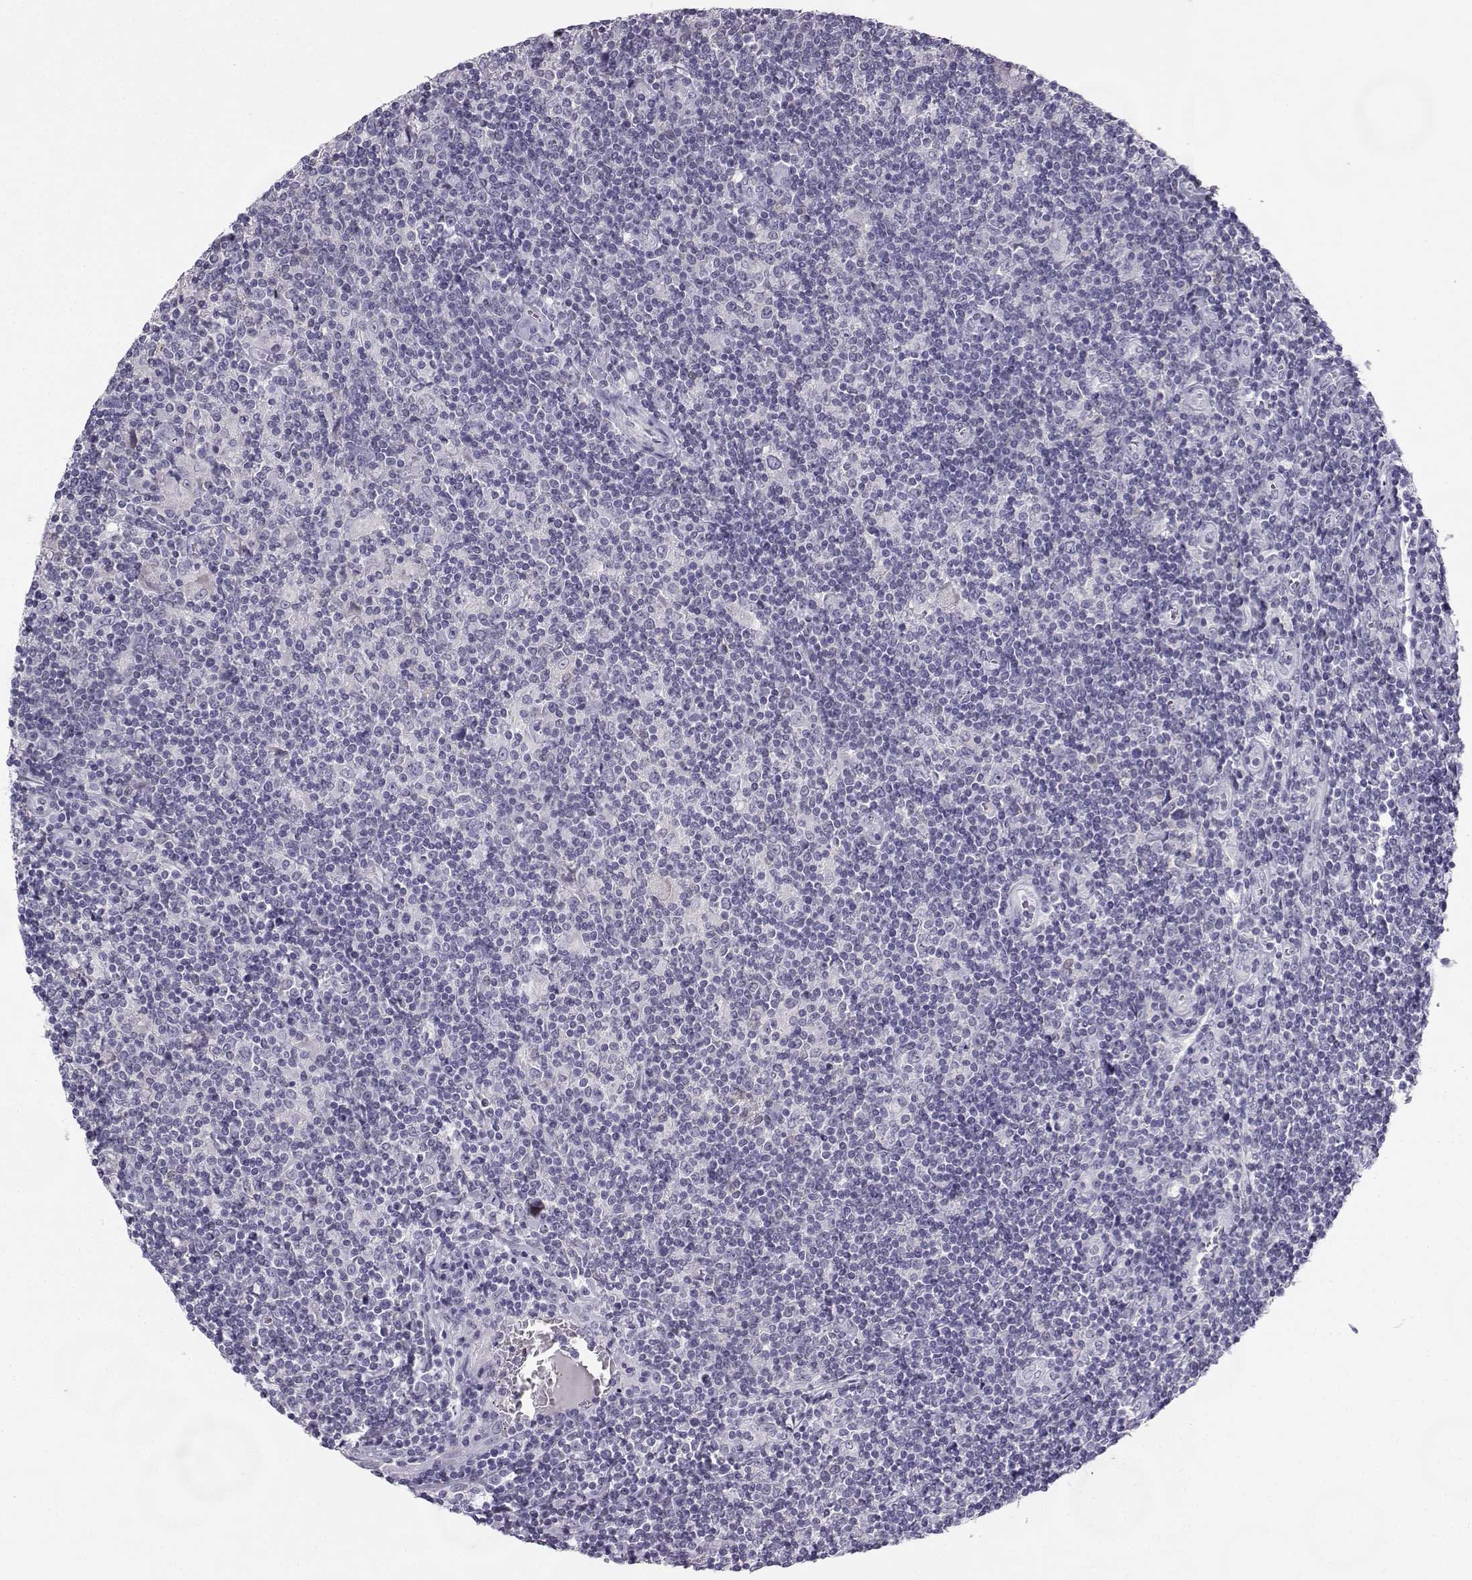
{"staining": {"intensity": "negative", "quantity": "none", "location": "none"}, "tissue": "lymphoma", "cell_type": "Tumor cells", "image_type": "cancer", "snomed": [{"axis": "morphology", "description": "Hodgkin's disease, NOS"}, {"axis": "topography", "description": "Lymph node"}], "caption": "Hodgkin's disease was stained to show a protein in brown. There is no significant expression in tumor cells.", "gene": "SYCE1", "patient": {"sex": "male", "age": 40}}